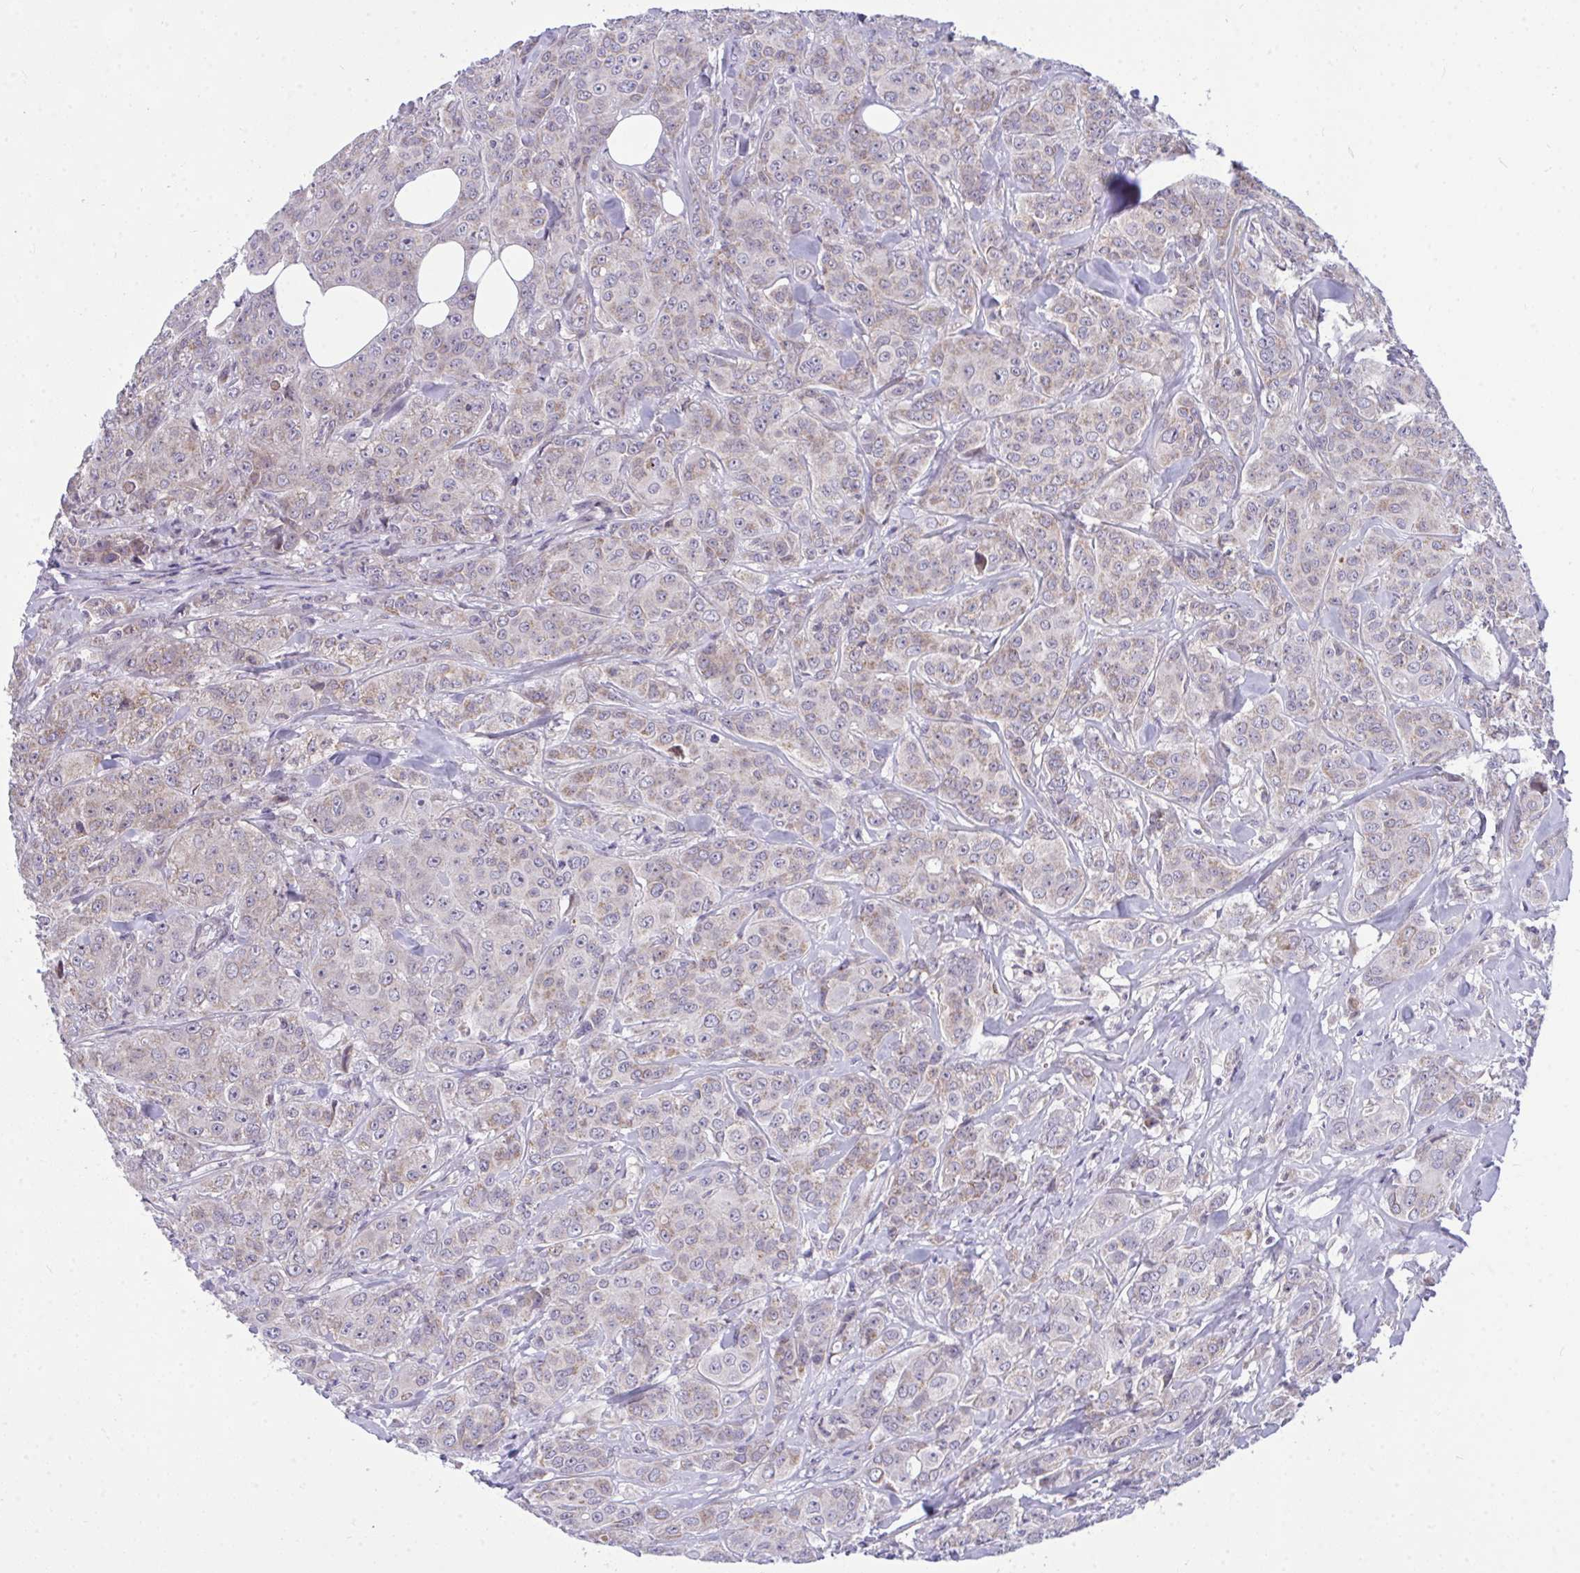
{"staining": {"intensity": "negative", "quantity": "none", "location": "none"}, "tissue": "breast cancer", "cell_type": "Tumor cells", "image_type": "cancer", "snomed": [{"axis": "morphology", "description": "Normal tissue, NOS"}, {"axis": "morphology", "description": "Duct carcinoma"}, {"axis": "topography", "description": "Breast"}], "caption": "The immunohistochemistry (IHC) histopathology image has no significant staining in tumor cells of breast cancer (invasive ductal carcinoma) tissue.", "gene": "CEP63", "patient": {"sex": "female", "age": 43}}